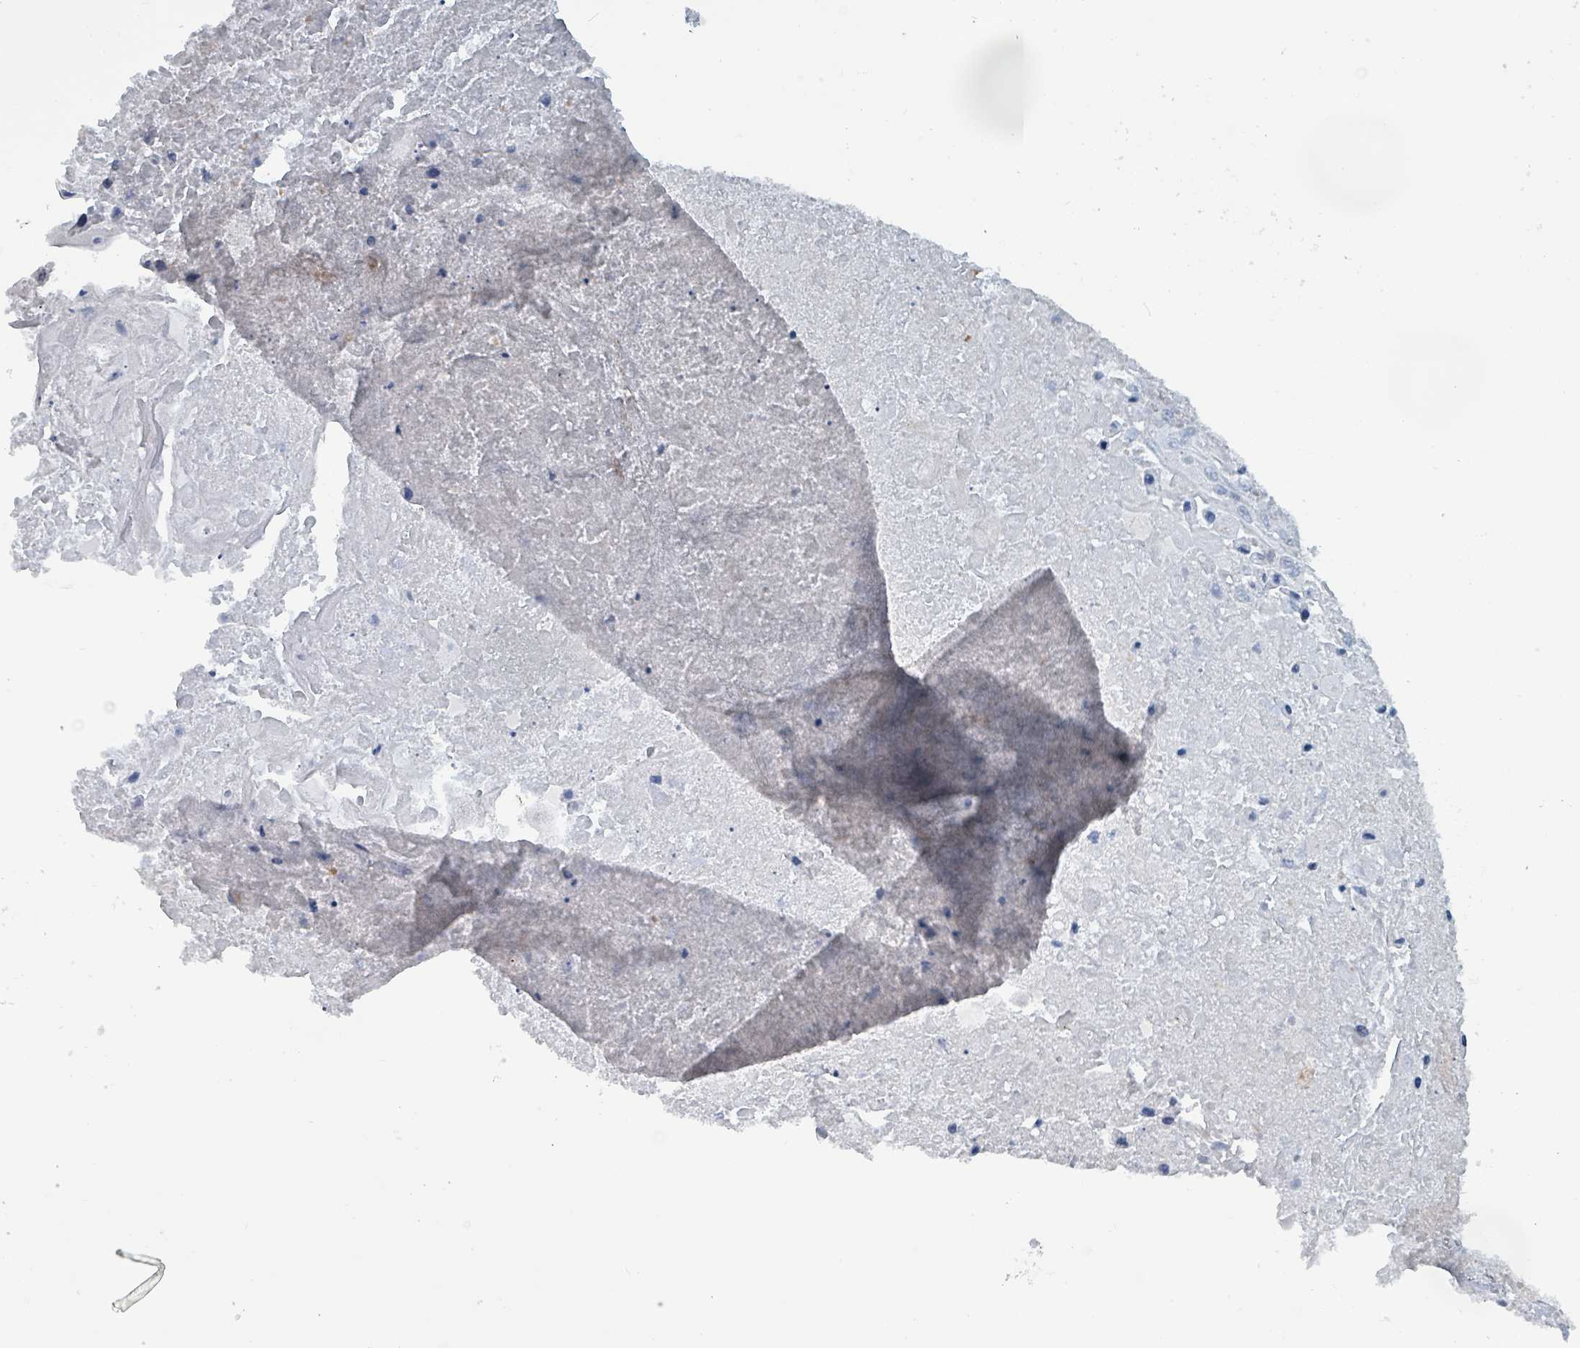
{"staining": {"intensity": "negative", "quantity": "none", "location": "none"}, "tissue": "lung cancer", "cell_type": "Tumor cells", "image_type": "cancer", "snomed": [{"axis": "morphology", "description": "Squamous cell carcinoma, NOS"}, {"axis": "topography", "description": "Lung"}], "caption": "An immunohistochemistry image of squamous cell carcinoma (lung) is shown. There is no staining in tumor cells of squamous cell carcinoma (lung). (DAB IHC with hematoxylin counter stain).", "gene": "TAAR5", "patient": {"sex": "male", "age": 66}}